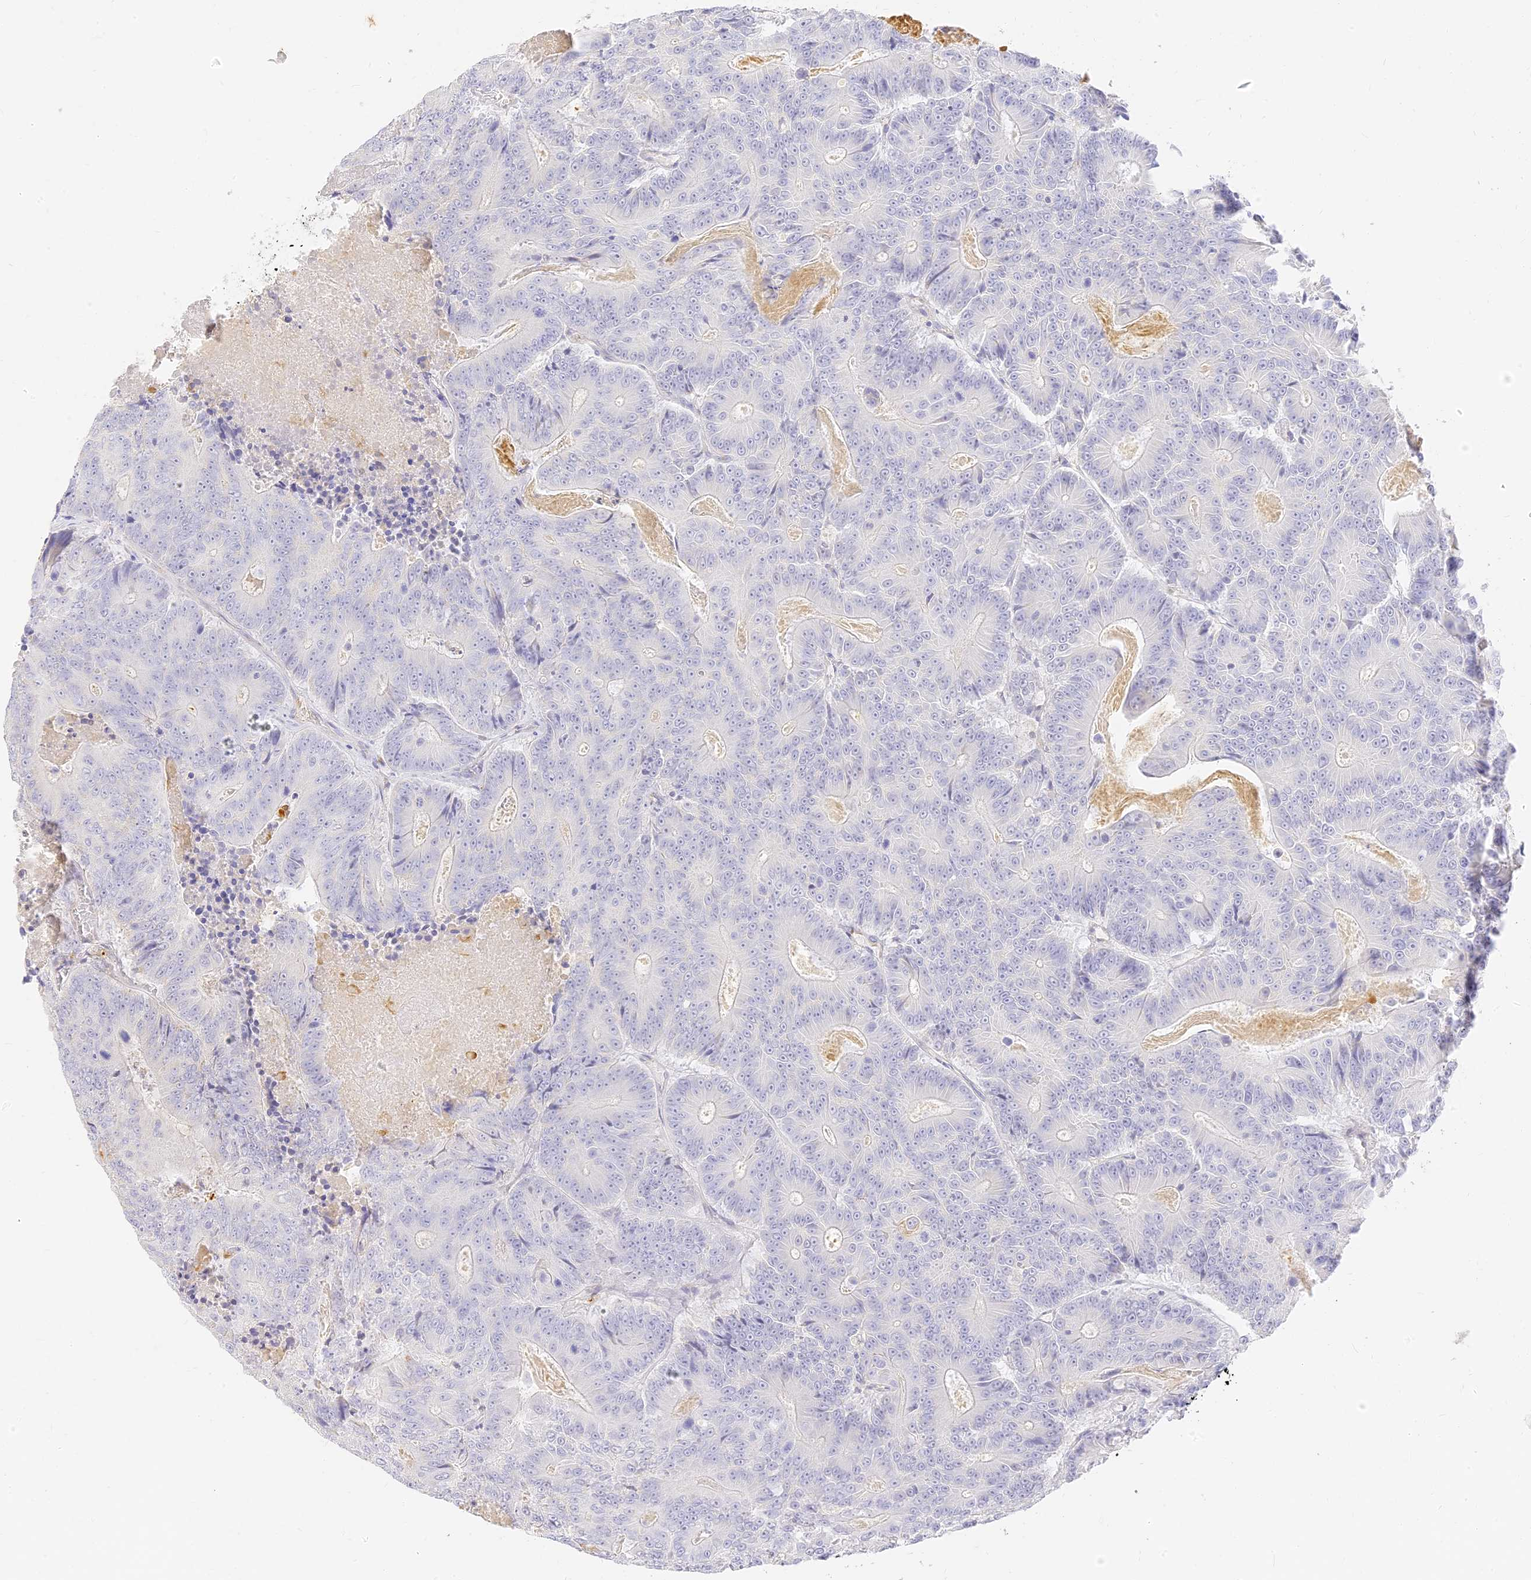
{"staining": {"intensity": "negative", "quantity": "none", "location": "none"}, "tissue": "colorectal cancer", "cell_type": "Tumor cells", "image_type": "cancer", "snomed": [{"axis": "morphology", "description": "Adenocarcinoma, NOS"}, {"axis": "topography", "description": "Colon"}], "caption": "DAB immunohistochemical staining of human colorectal cancer reveals no significant staining in tumor cells. The staining was performed using DAB to visualize the protein expression in brown, while the nuclei were stained in blue with hematoxylin (Magnification: 20x).", "gene": "SEC13", "patient": {"sex": "male", "age": 83}}